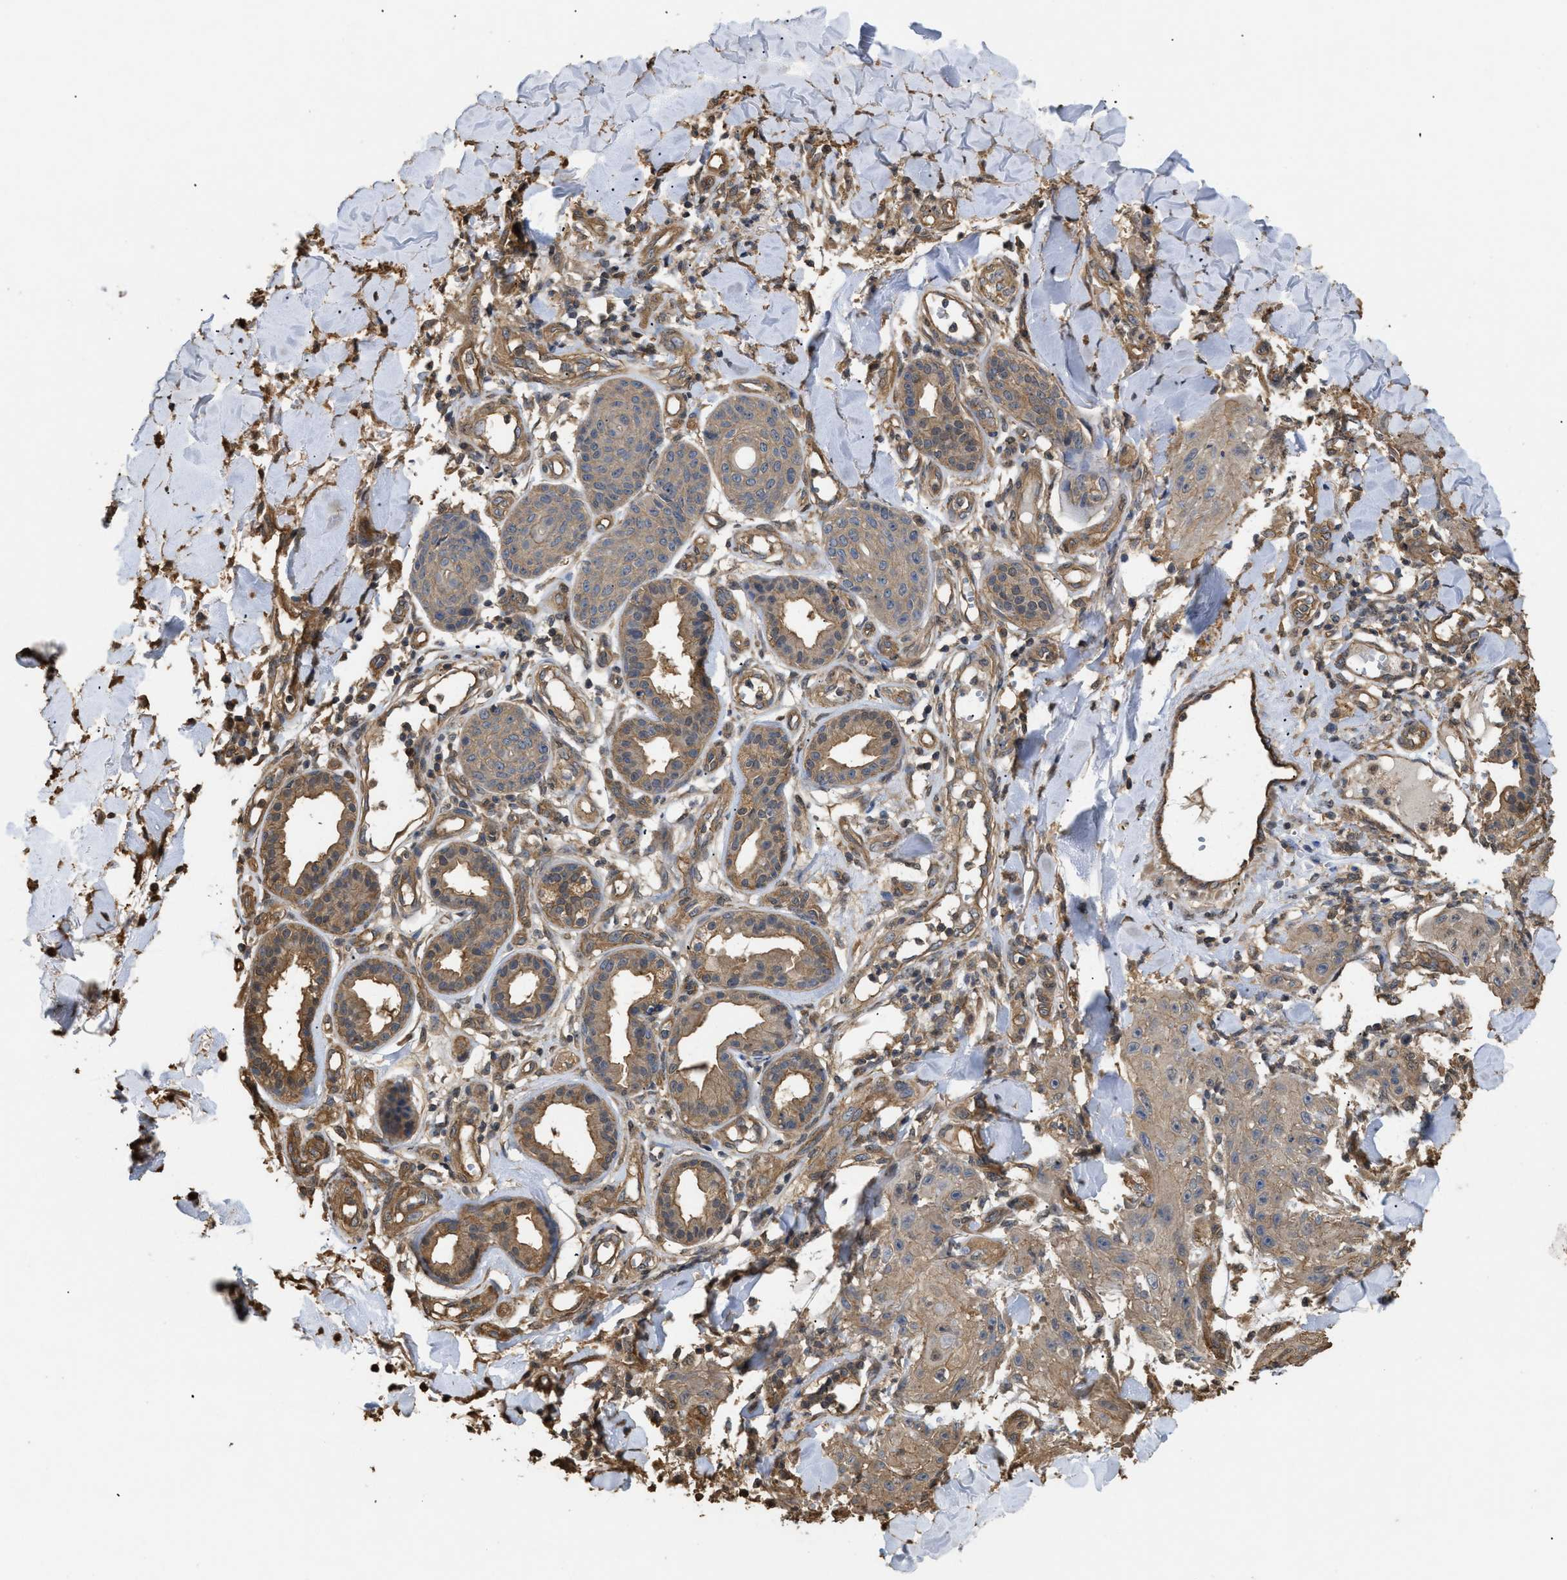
{"staining": {"intensity": "moderate", "quantity": ">75%", "location": "cytoplasmic/membranous"}, "tissue": "skin cancer", "cell_type": "Tumor cells", "image_type": "cancer", "snomed": [{"axis": "morphology", "description": "Squamous cell carcinoma, NOS"}, {"axis": "topography", "description": "Skin"}], "caption": "Protein expression analysis of squamous cell carcinoma (skin) exhibits moderate cytoplasmic/membranous staining in about >75% of tumor cells.", "gene": "CALM1", "patient": {"sex": "male", "age": 74}}